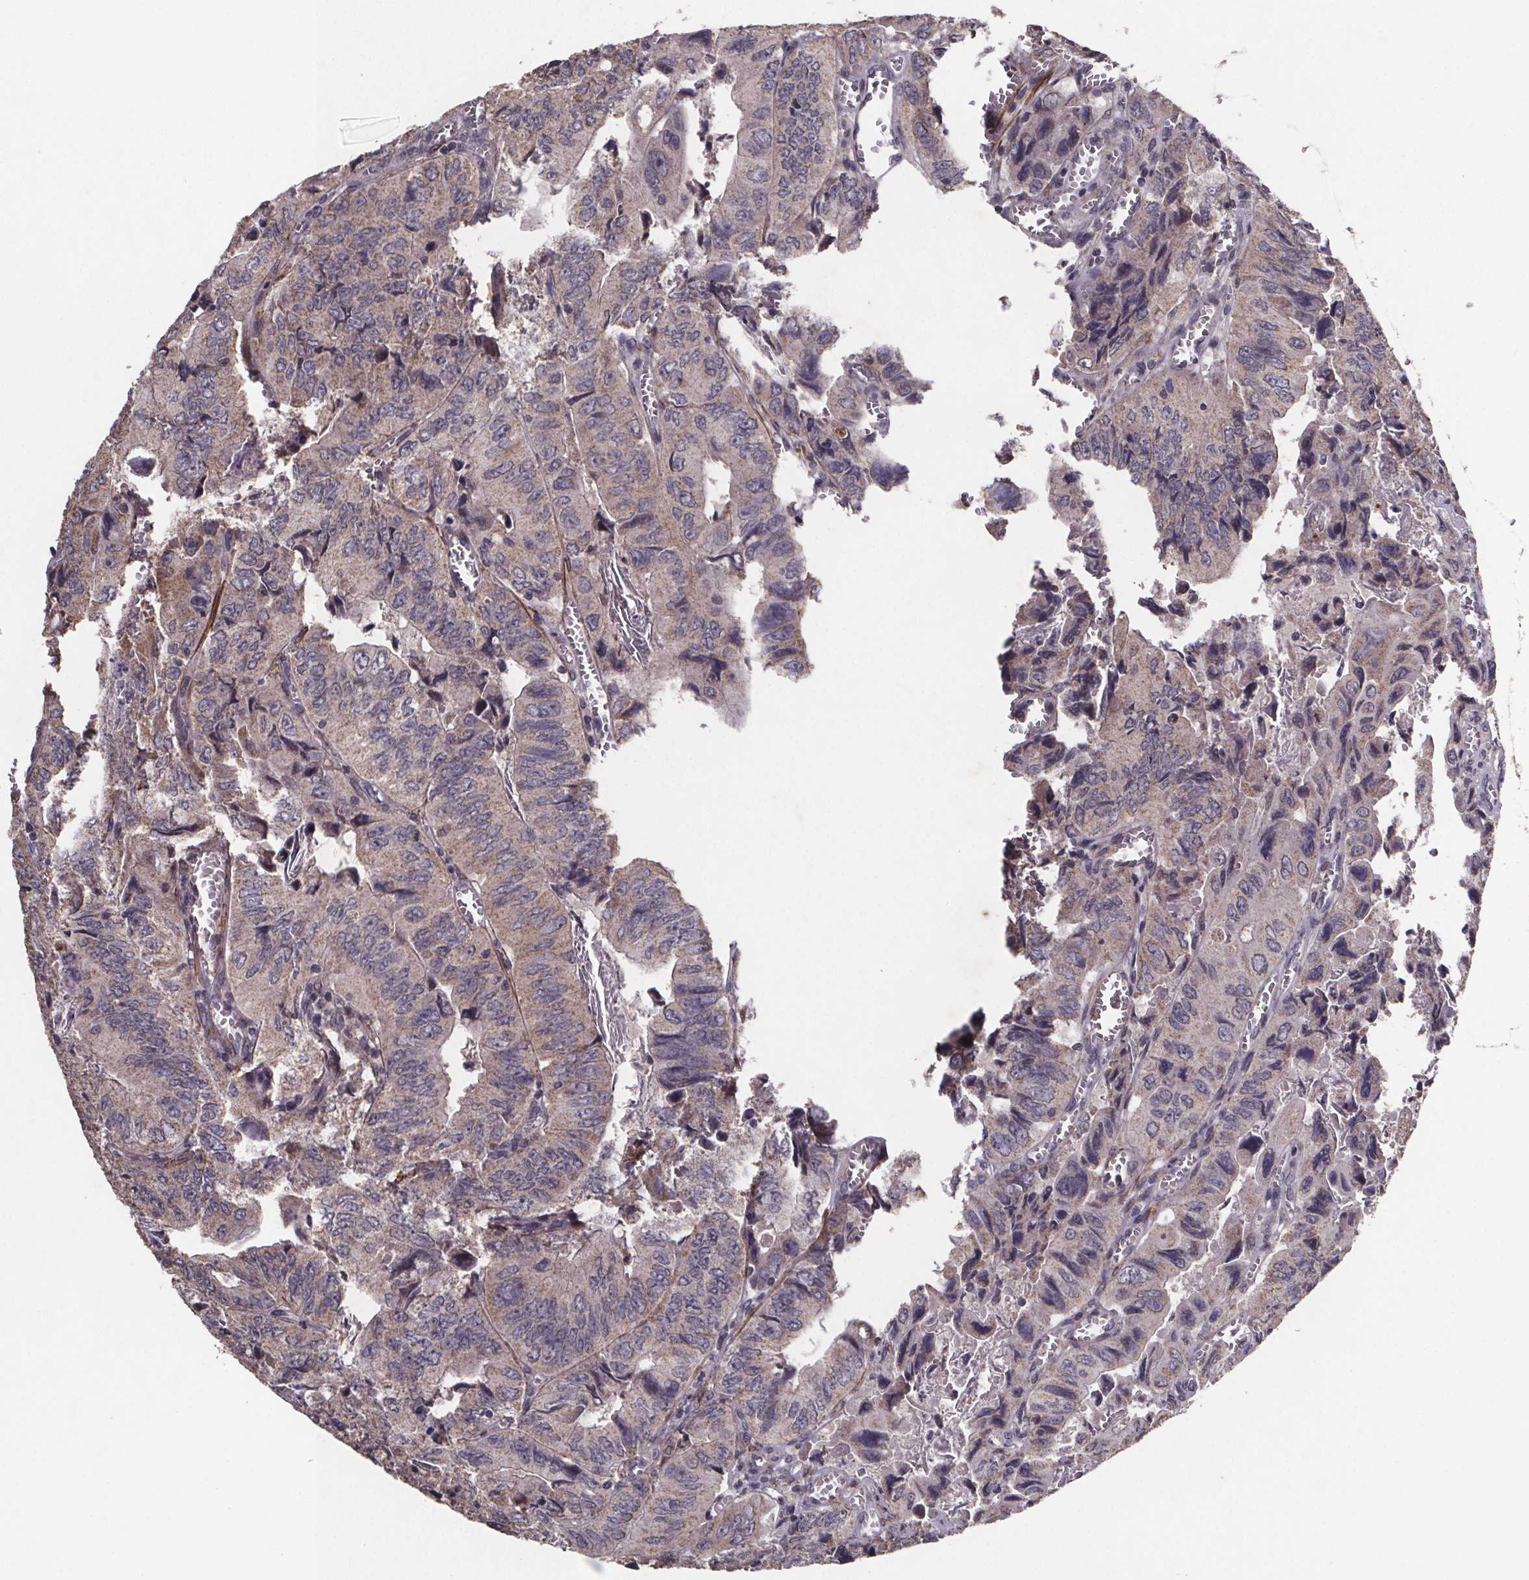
{"staining": {"intensity": "negative", "quantity": "none", "location": "none"}, "tissue": "colorectal cancer", "cell_type": "Tumor cells", "image_type": "cancer", "snomed": [{"axis": "morphology", "description": "Adenocarcinoma, NOS"}, {"axis": "topography", "description": "Colon"}], "caption": "Tumor cells show no significant protein staining in colorectal cancer (adenocarcinoma). Nuclei are stained in blue.", "gene": "PALLD", "patient": {"sex": "female", "age": 84}}